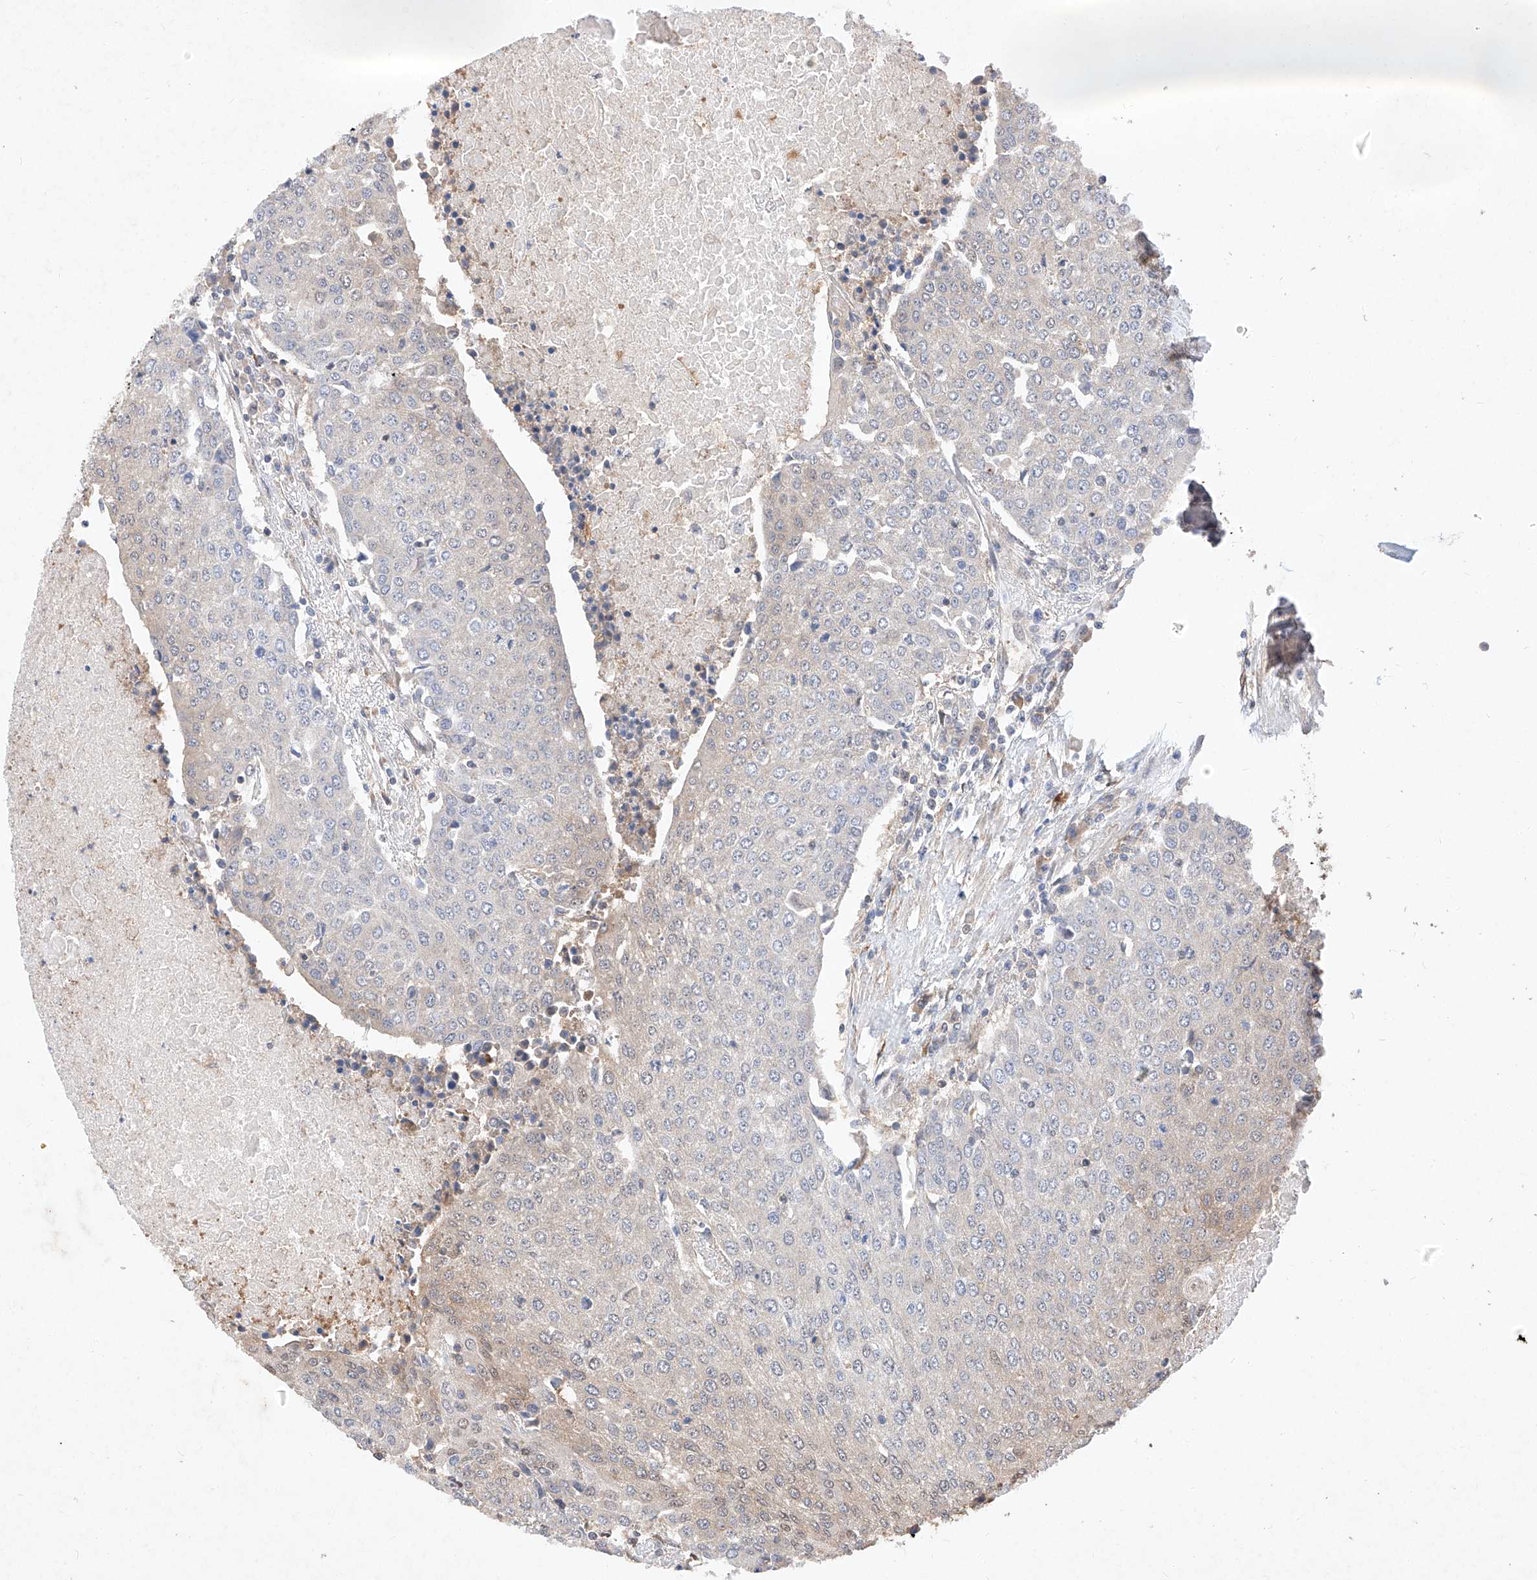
{"staining": {"intensity": "negative", "quantity": "none", "location": "none"}, "tissue": "urothelial cancer", "cell_type": "Tumor cells", "image_type": "cancer", "snomed": [{"axis": "morphology", "description": "Urothelial carcinoma, High grade"}, {"axis": "topography", "description": "Urinary bladder"}], "caption": "Immunohistochemistry histopathology image of neoplastic tissue: human urothelial carcinoma (high-grade) stained with DAB reveals no significant protein positivity in tumor cells. (Stains: DAB IHC with hematoxylin counter stain, Microscopy: brightfield microscopy at high magnification).", "gene": "ZSCAN4", "patient": {"sex": "female", "age": 85}}